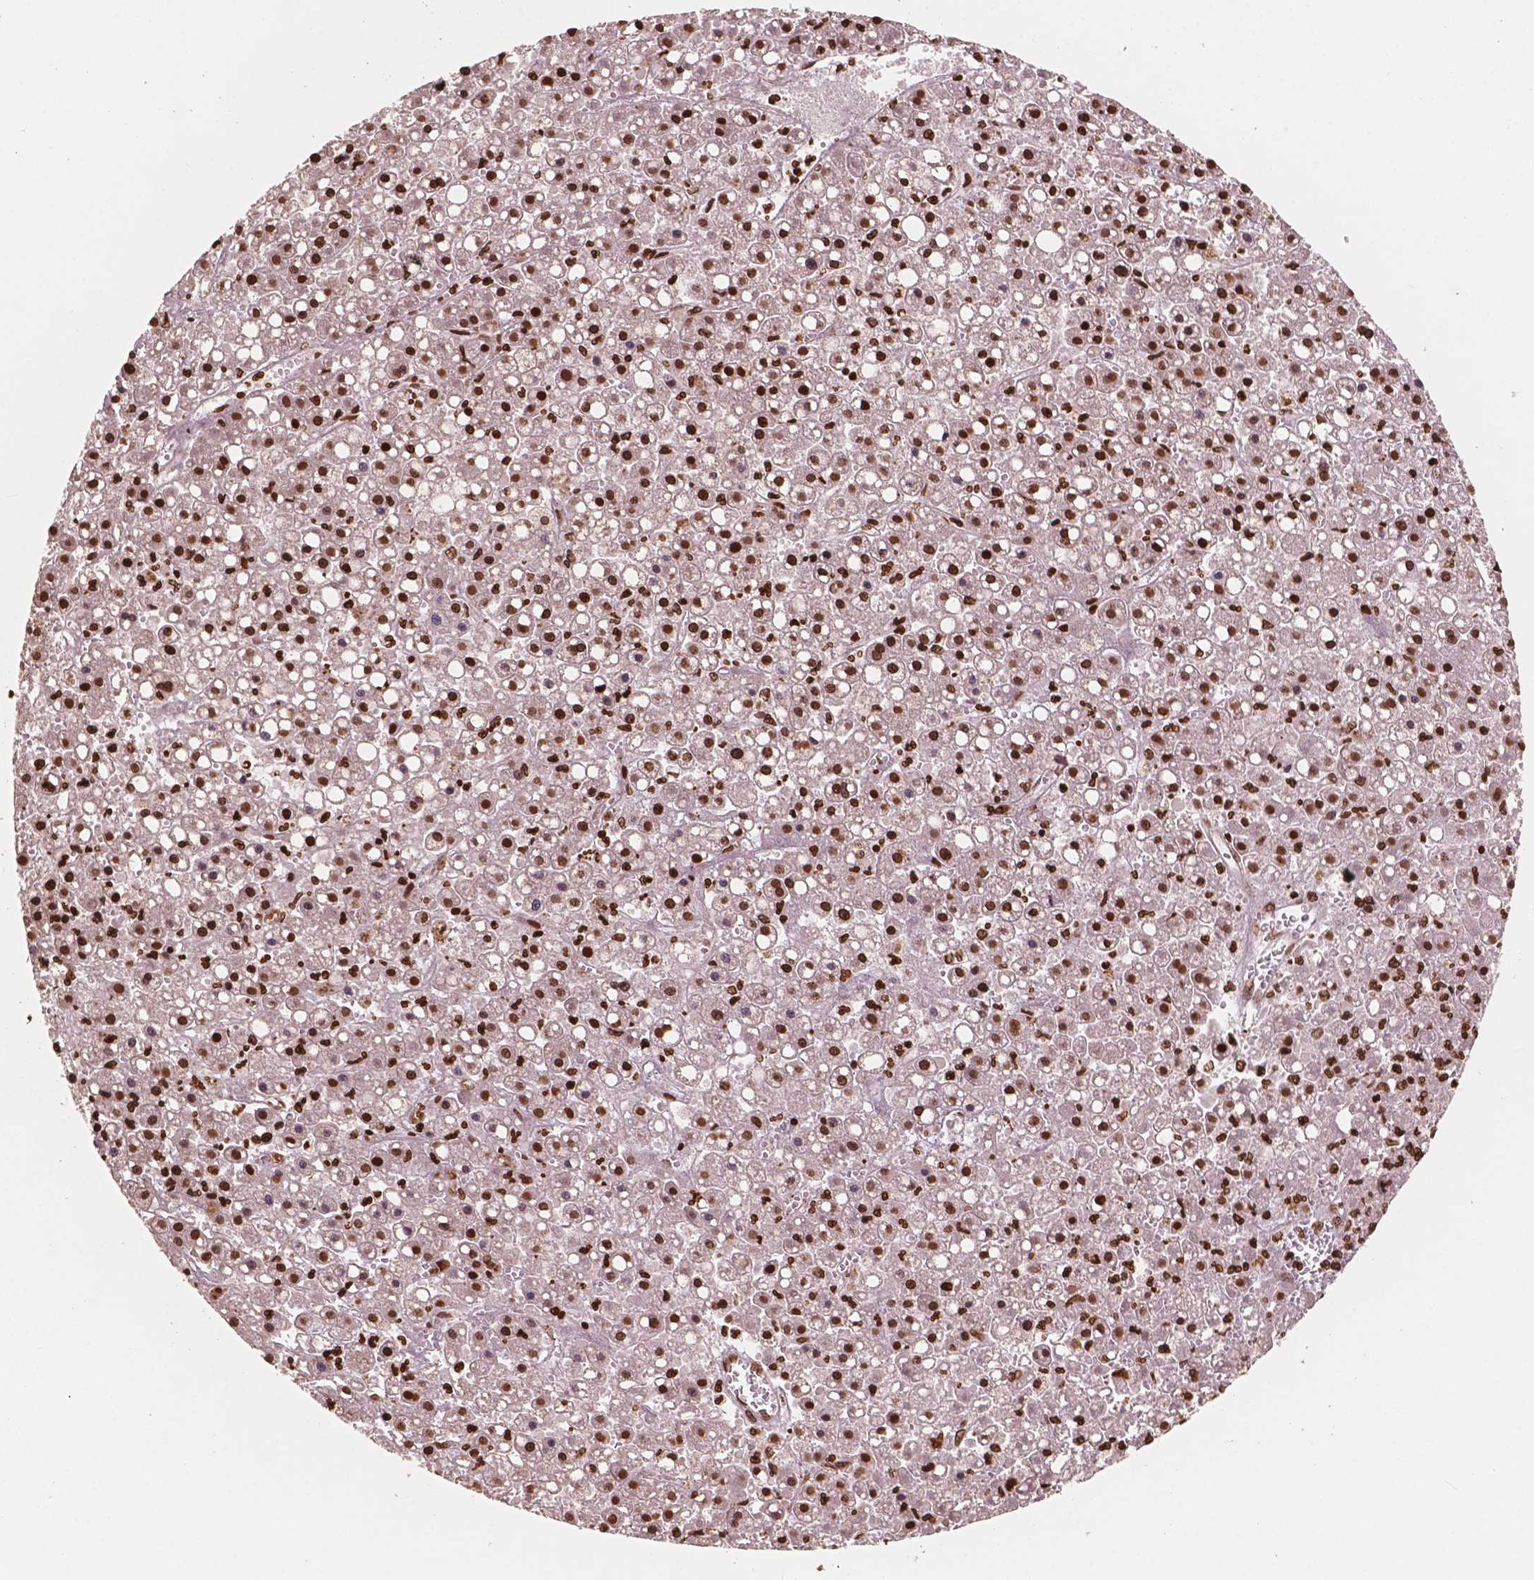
{"staining": {"intensity": "strong", "quantity": ">75%", "location": "nuclear"}, "tissue": "liver cancer", "cell_type": "Tumor cells", "image_type": "cancer", "snomed": [{"axis": "morphology", "description": "Carcinoma, Hepatocellular, NOS"}, {"axis": "topography", "description": "Liver"}], "caption": "Liver hepatocellular carcinoma tissue displays strong nuclear expression in approximately >75% of tumor cells, visualized by immunohistochemistry.", "gene": "H3C7", "patient": {"sex": "male", "age": 67}}